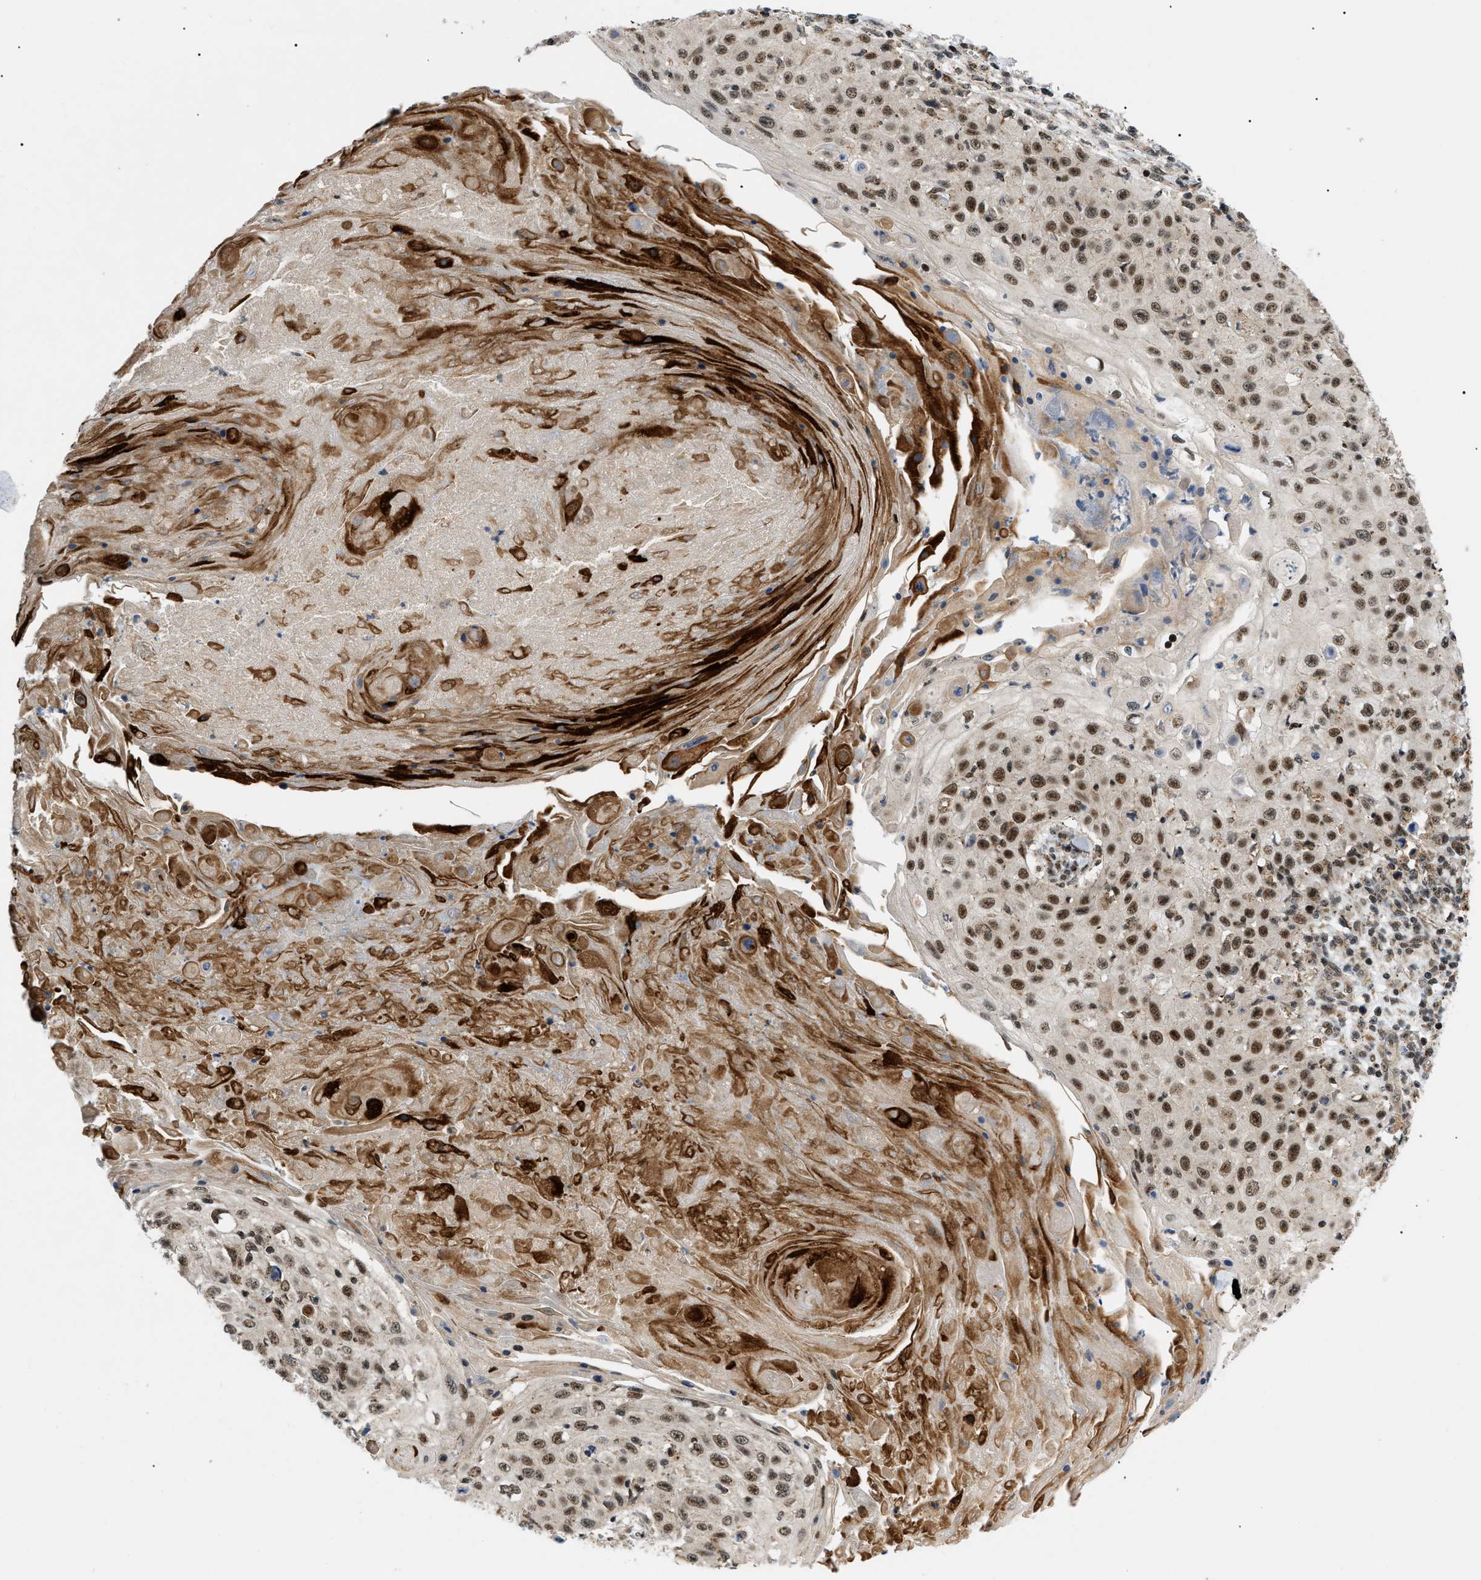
{"staining": {"intensity": "moderate", "quantity": ">75%", "location": "nuclear"}, "tissue": "skin cancer", "cell_type": "Tumor cells", "image_type": "cancer", "snomed": [{"axis": "morphology", "description": "Squamous cell carcinoma, NOS"}, {"axis": "topography", "description": "Skin"}], "caption": "Tumor cells display medium levels of moderate nuclear staining in approximately >75% of cells in human squamous cell carcinoma (skin).", "gene": "ZBTB11", "patient": {"sex": "male", "age": 86}}